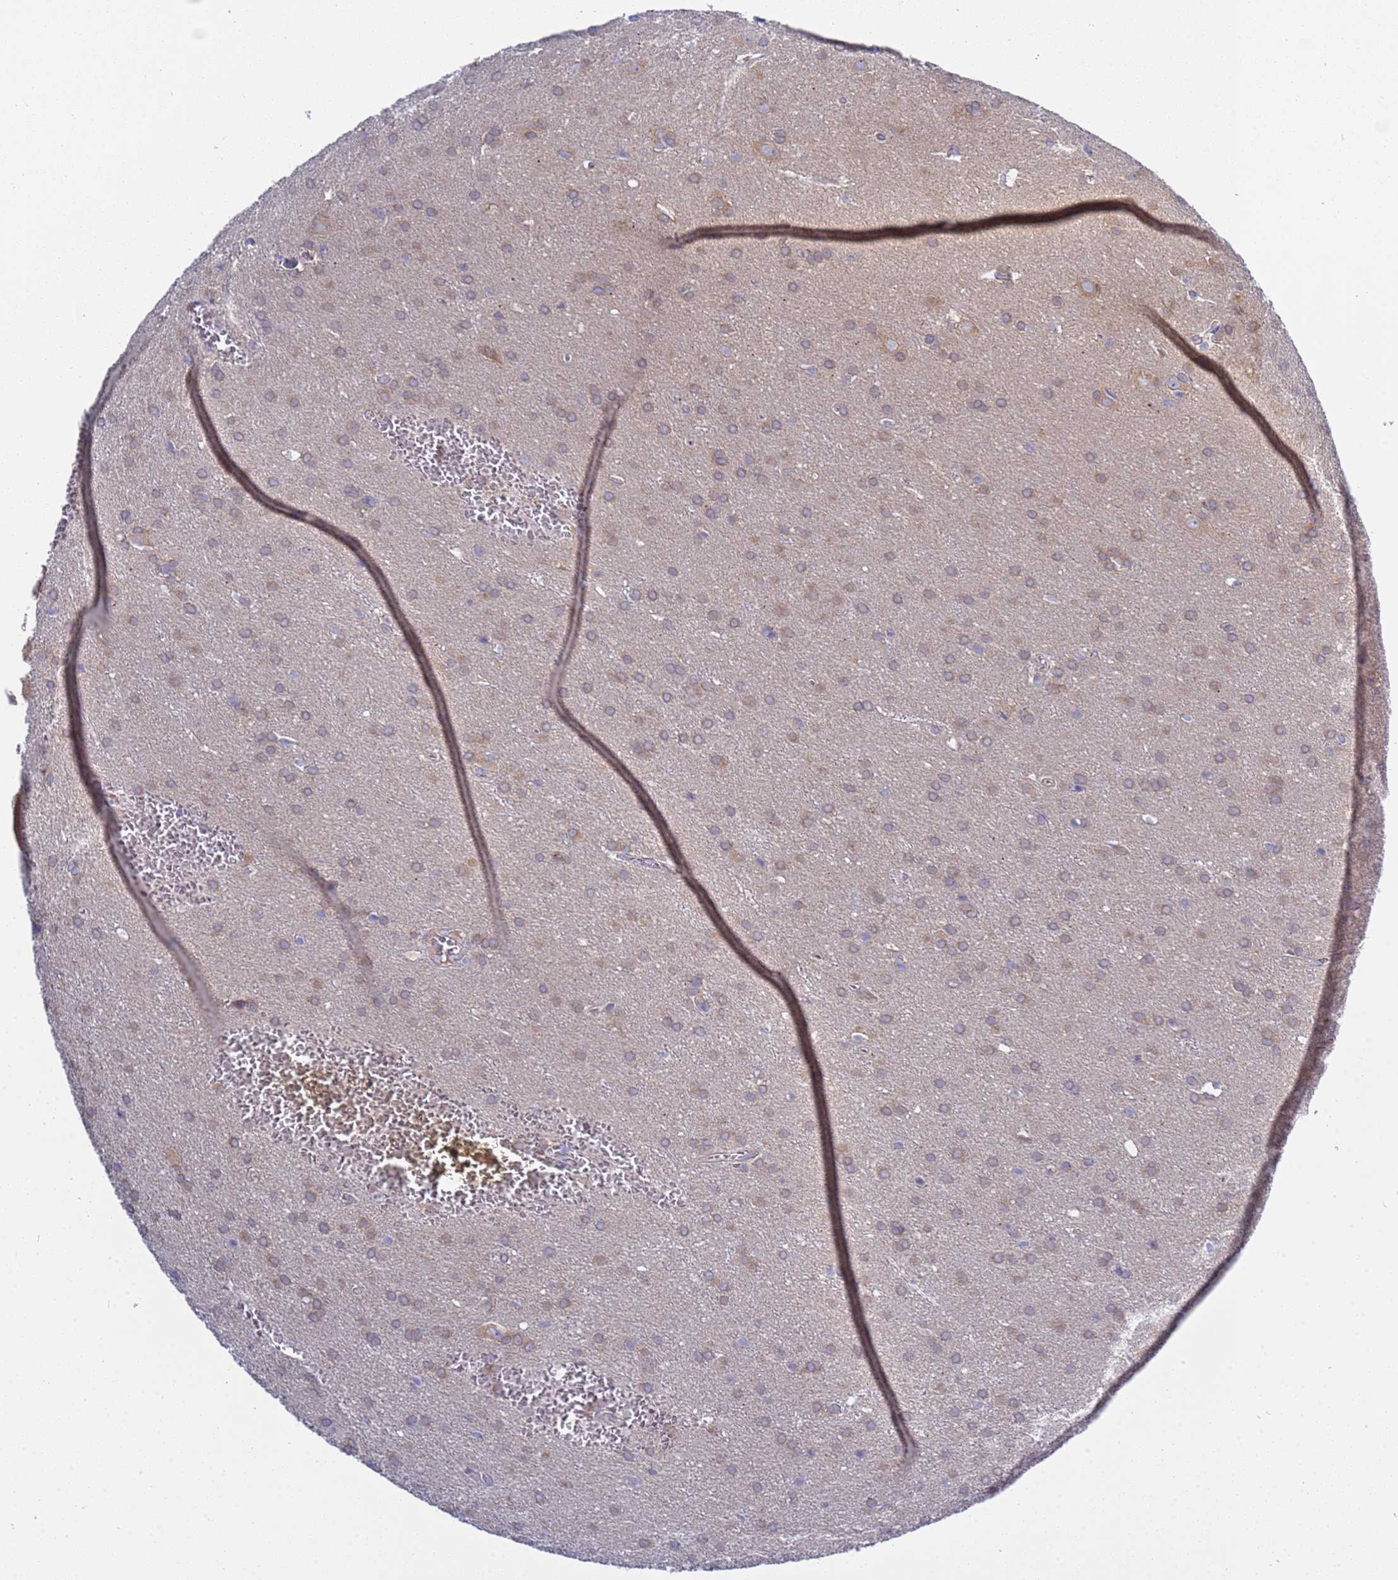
{"staining": {"intensity": "moderate", "quantity": ">75%", "location": "cytoplasmic/membranous"}, "tissue": "glioma", "cell_type": "Tumor cells", "image_type": "cancer", "snomed": [{"axis": "morphology", "description": "Glioma, malignant, Low grade"}, {"axis": "topography", "description": "Brain"}], "caption": "An image of human glioma stained for a protein demonstrates moderate cytoplasmic/membranous brown staining in tumor cells.", "gene": "RC3H2", "patient": {"sex": "female", "age": 32}}